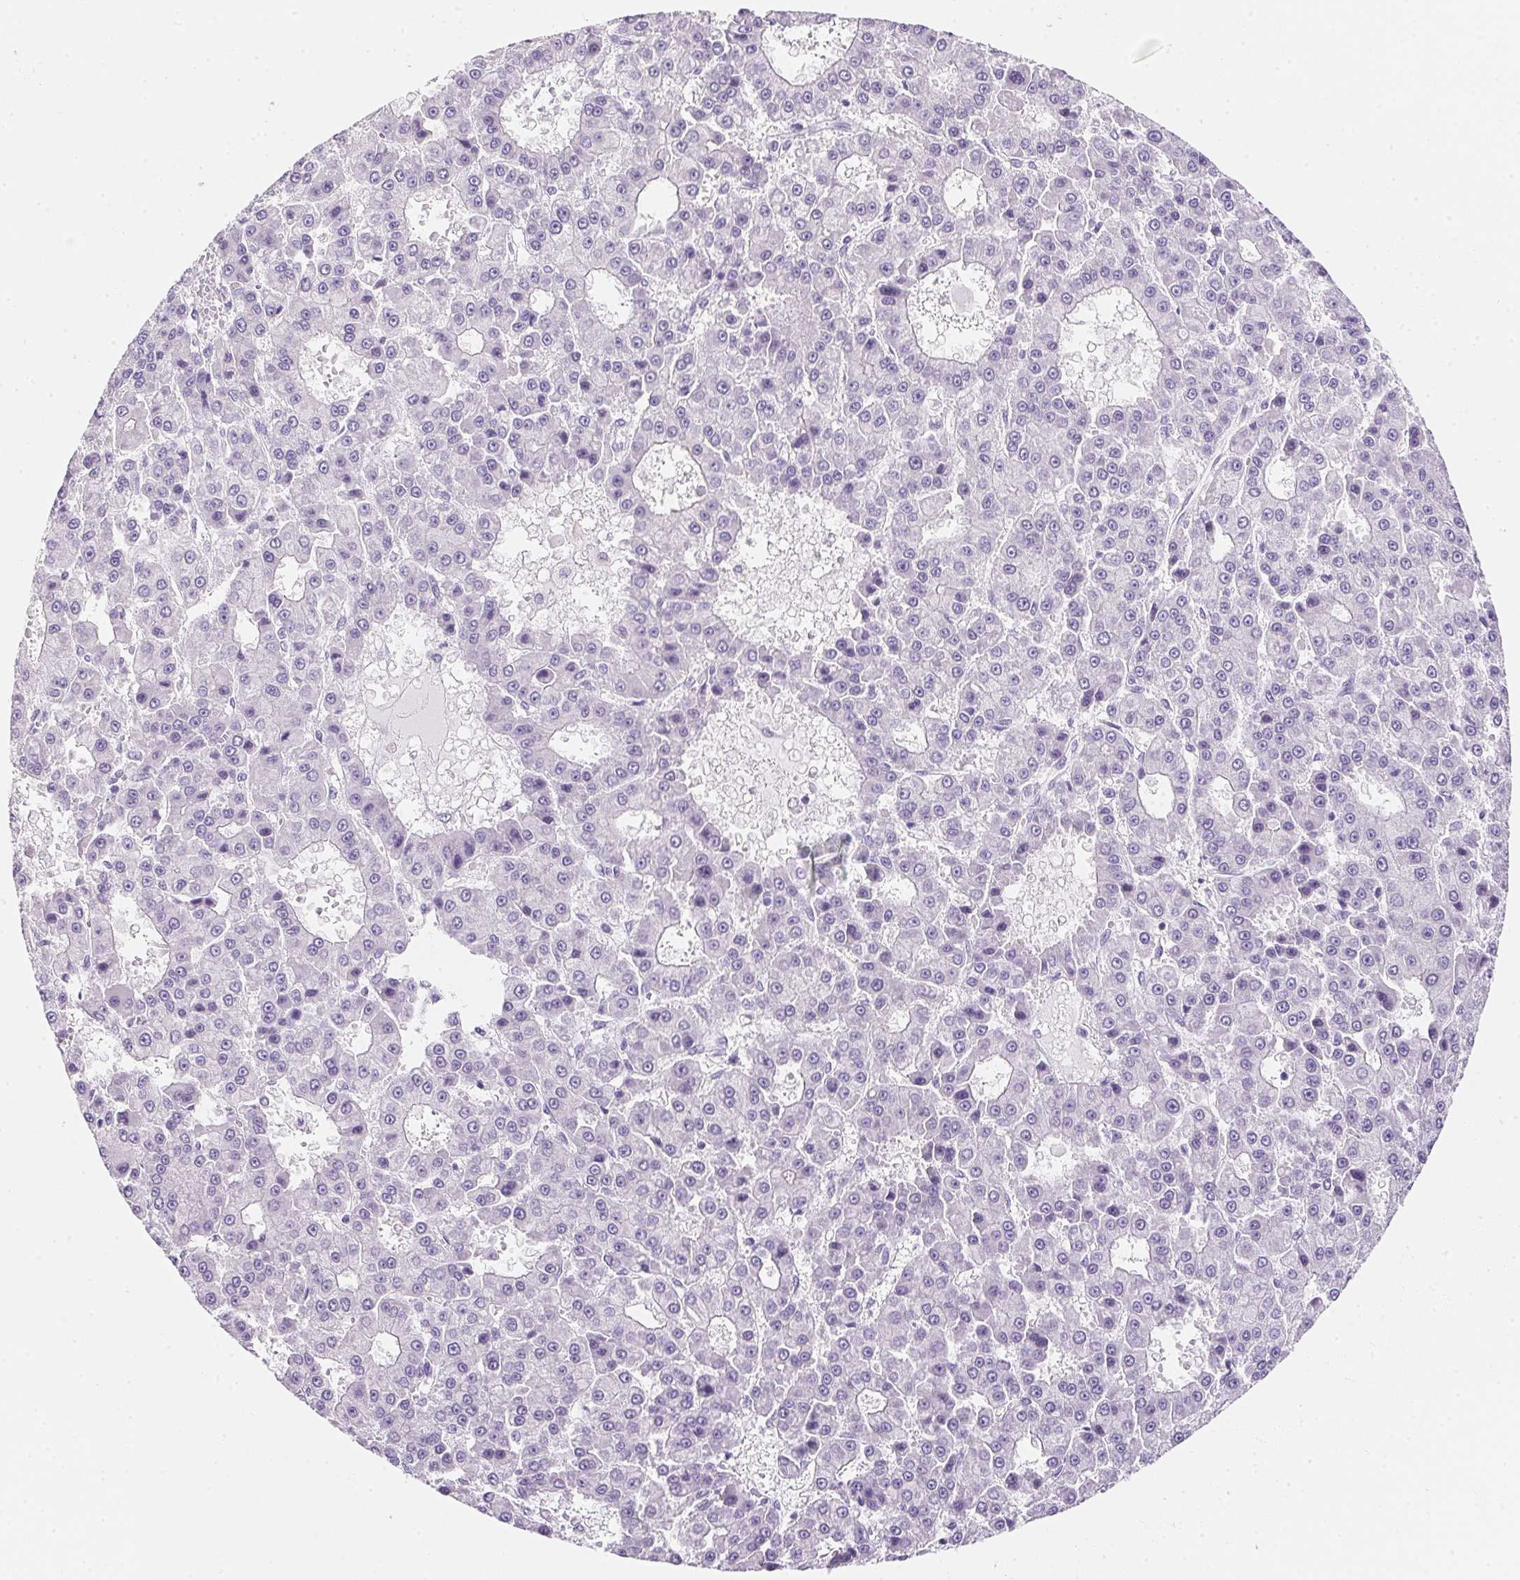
{"staining": {"intensity": "negative", "quantity": "none", "location": "none"}, "tissue": "liver cancer", "cell_type": "Tumor cells", "image_type": "cancer", "snomed": [{"axis": "morphology", "description": "Carcinoma, Hepatocellular, NOS"}, {"axis": "topography", "description": "Liver"}], "caption": "Tumor cells are negative for protein expression in human liver hepatocellular carcinoma.", "gene": "AQP5", "patient": {"sex": "male", "age": 70}}